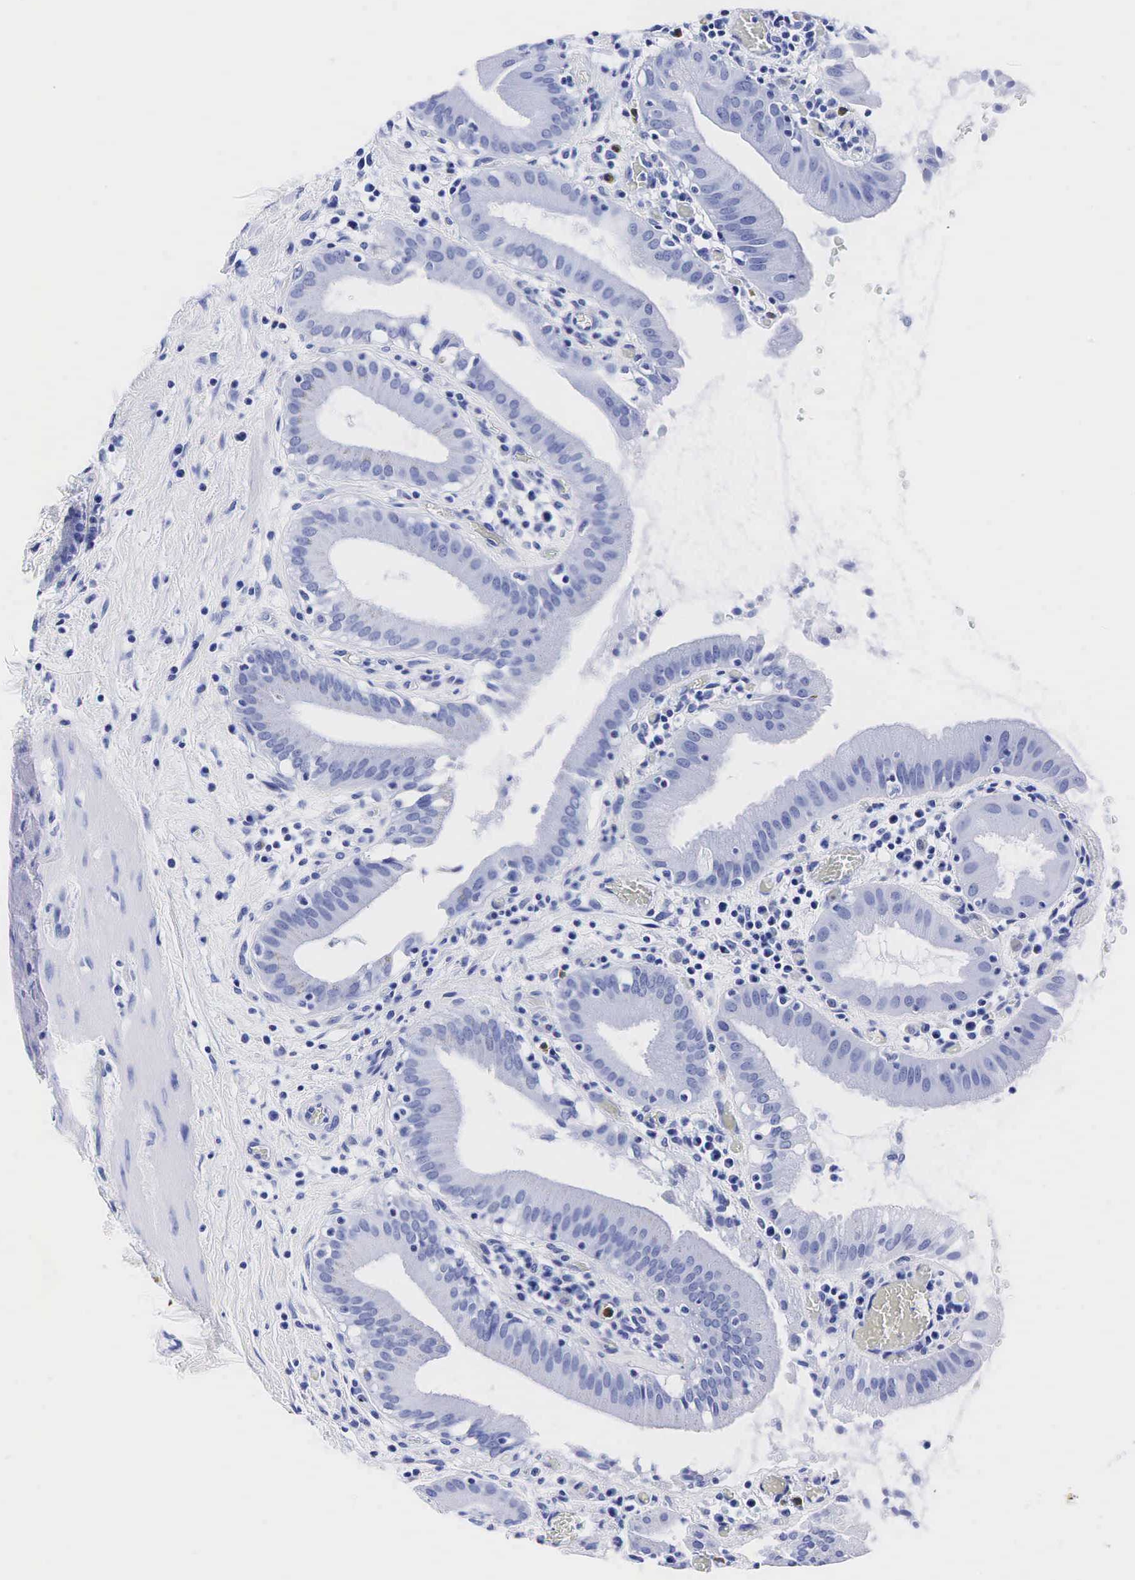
{"staining": {"intensity": "negative", "quantity": "none", "location": "none"}, "tissue": "gallbladder", "cell_type": "Glandular cells", "image_type": "normal", "snomed": [{"axis": "morphology", "description": "Normal tissue, NOS"}, {"axis": "topography", "description": "Gallbladder"}], "caption": "This histopathology image is of benign gallbladder stained with IHC to label a protein in brown with the nuclei are counter-stained blue. There is no positivity in glandular cells.", "gene": "ACP3", "patient": {"sex": "male", "age": 73}}